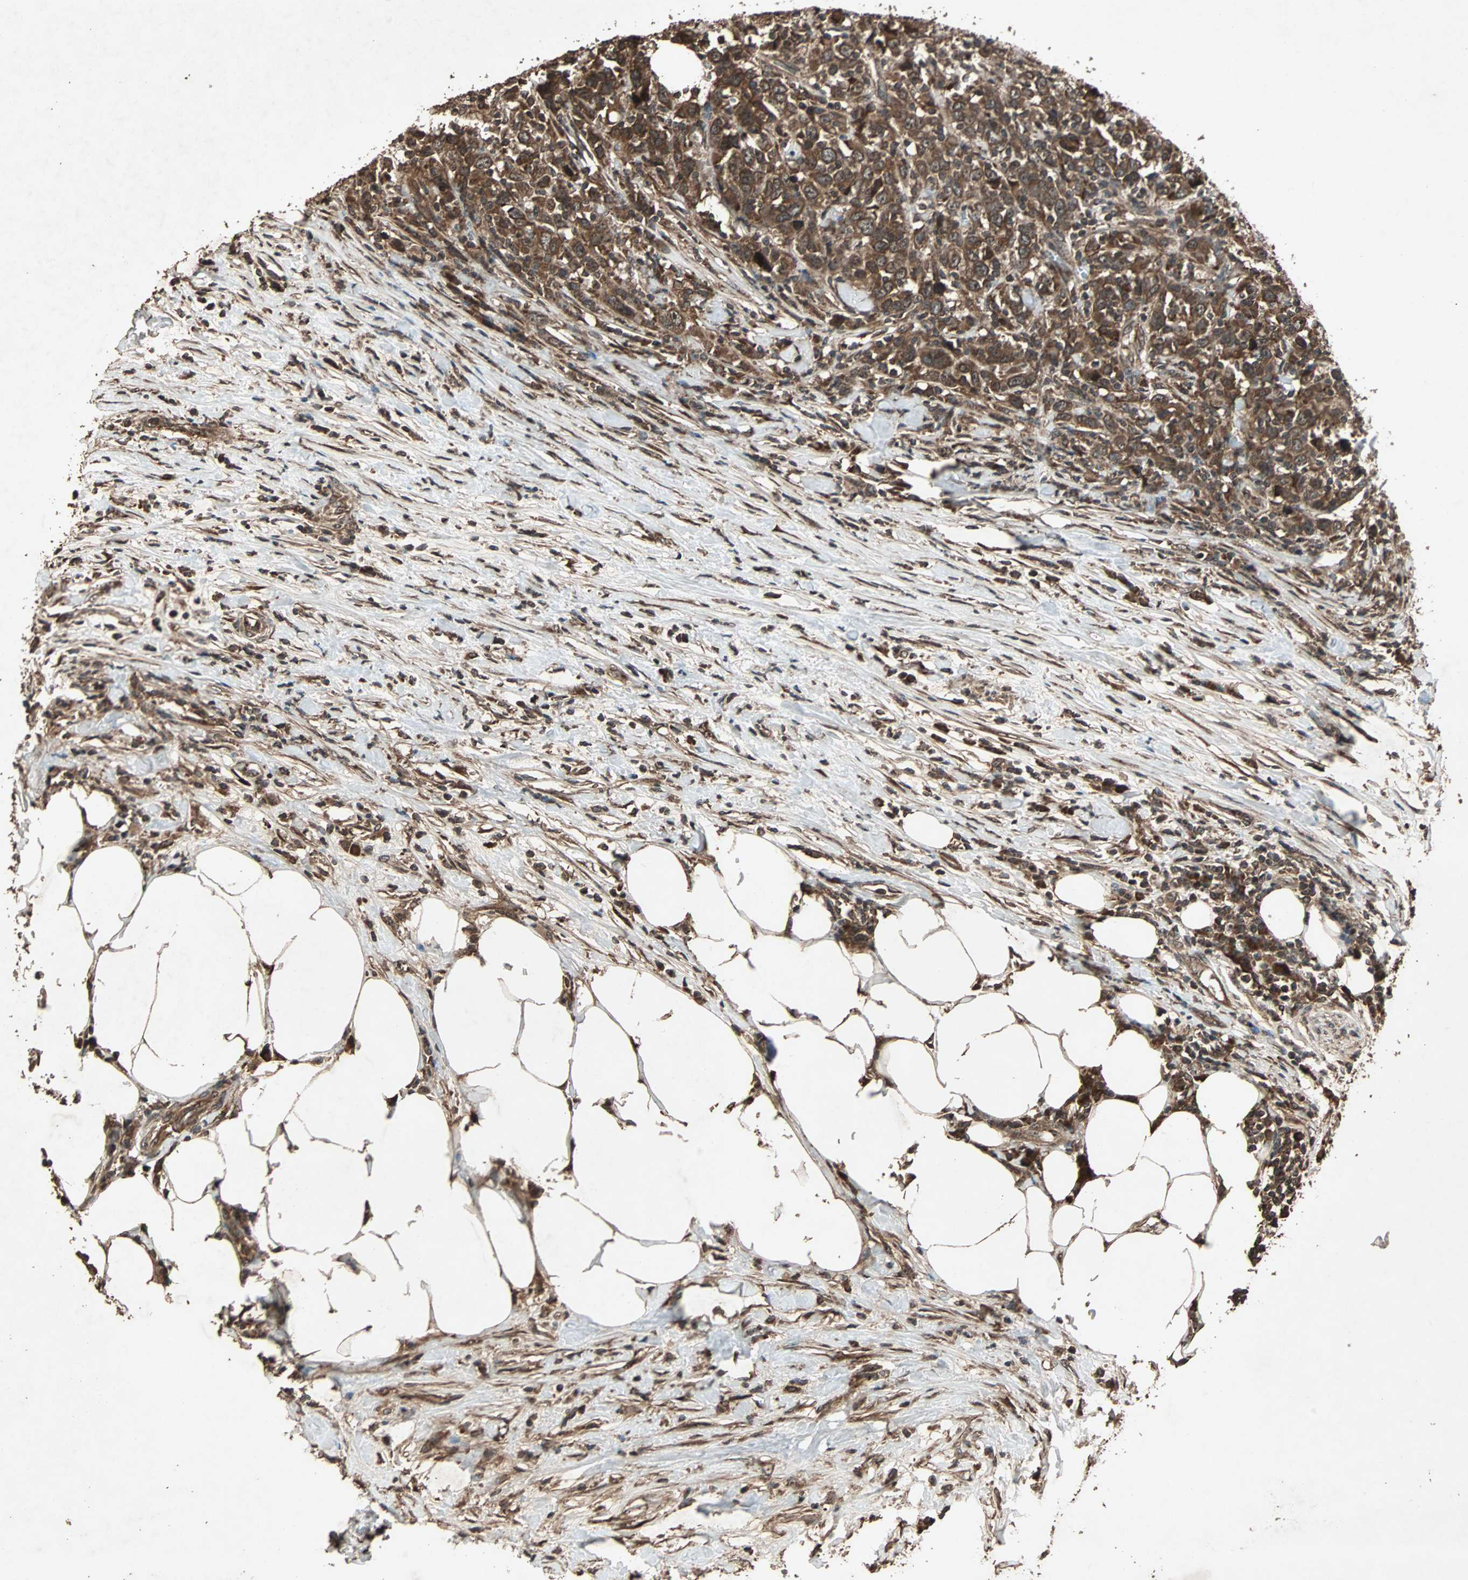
{"staining": {"intensity": "strong", "quantity": ">75%", "location": "cytoplasmic/membranous"}, "tissue": "urothelial cancer", "cell_type": "Tumor cells", "image_type": "cancer", "snomed": [{"axis": "morphology", "description": "Urothelial carcinoma, High grade"}, {"axis": "topography", "description": "Urinary bladder"}], "caption": "DAB immunohistochemical staining of human urothelial cancer displays strong cytoplasmic/membranous protein expression in approximately >75% of tumor cells.", "gene": "LAMTOR5", "patient": {"sex": "male", "age": 61}}